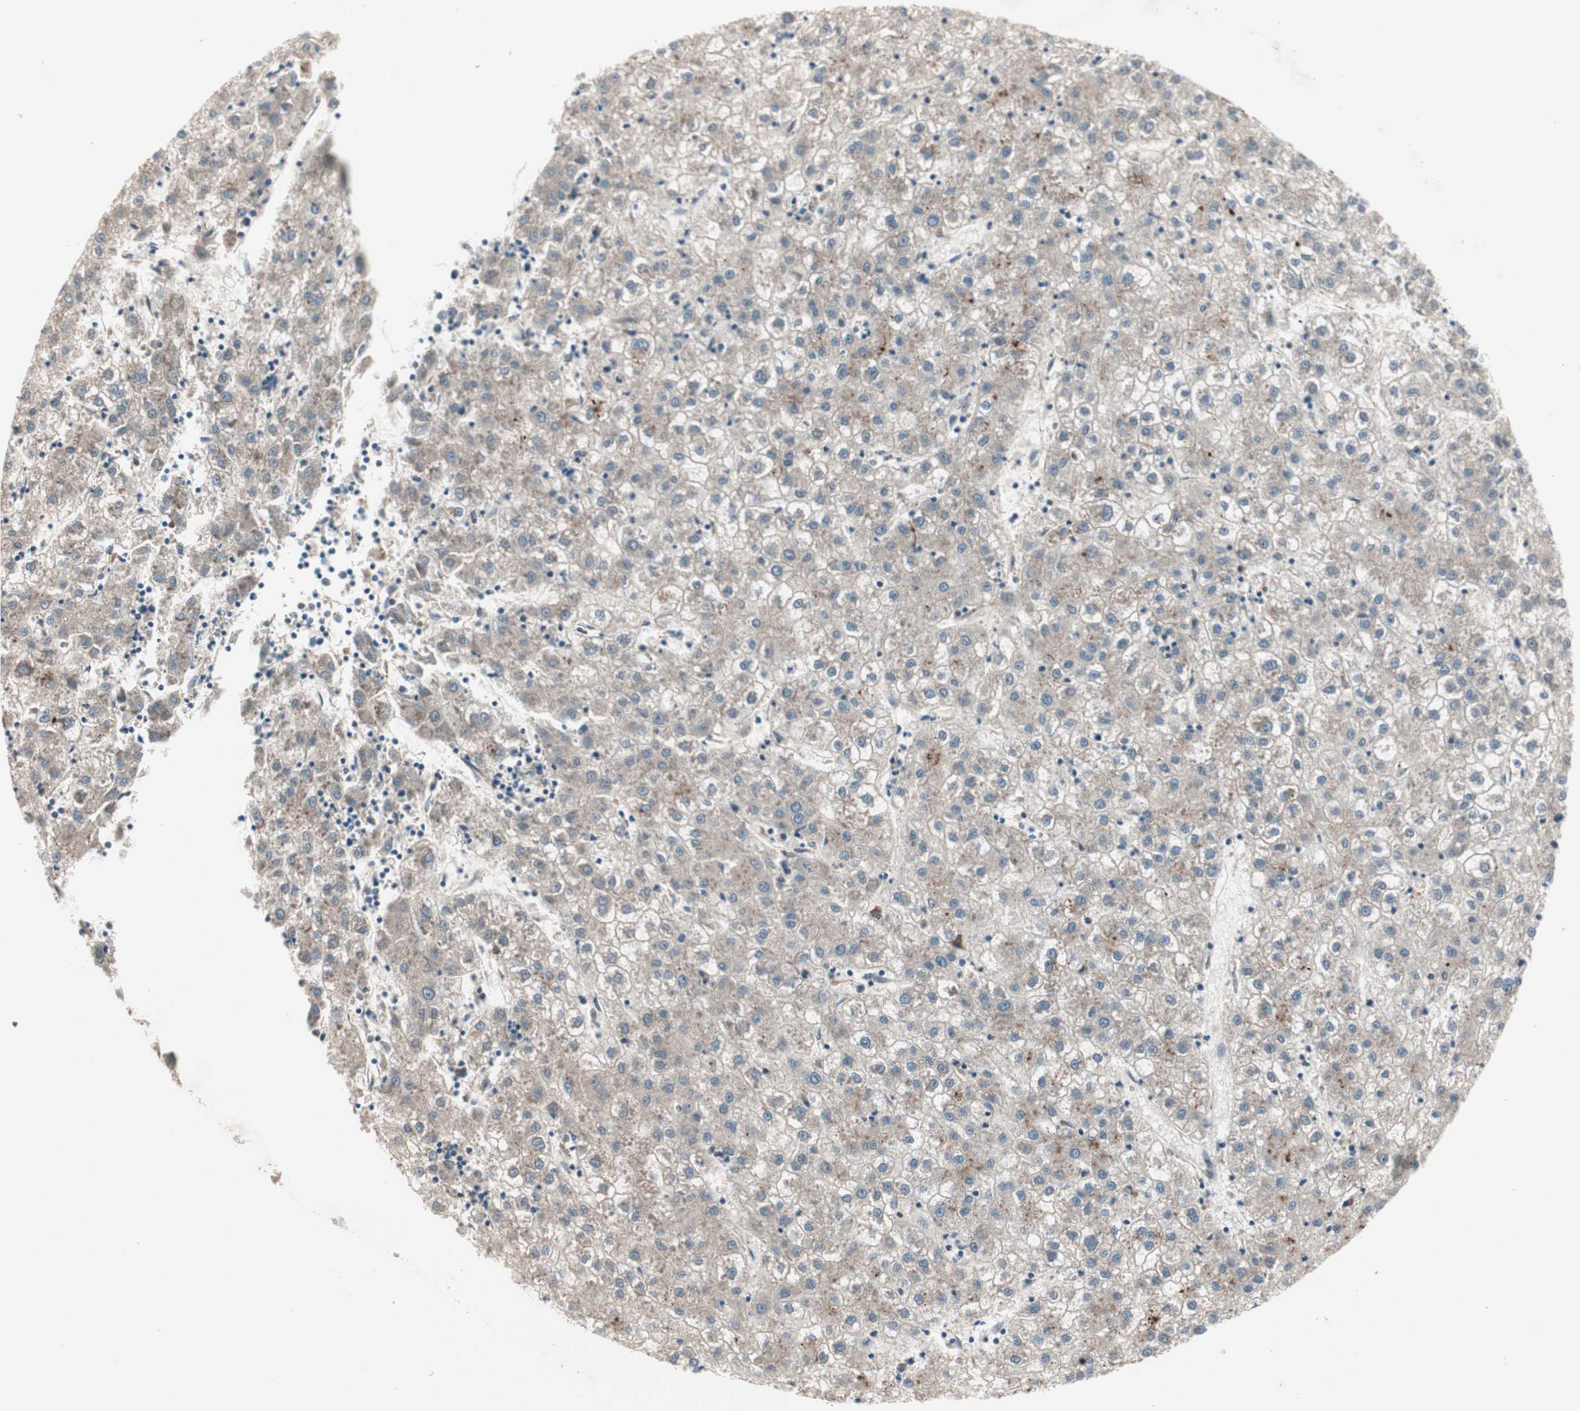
{"staining": {"intensity": "weak", "quantity": ">75%", "location": "cytoplasmic/membranous"}, "tissue": "liver cancer", "cell_type": "Tumor cells", "image_type": "cancer", "snomed": [{"axis": "morphology", "description": "Carcinoma, Hepatocellular, NOS"}, {"axis": "topography", "description": "Liver"}], "caption": "Immunohistochemical staining of human hepatocellular carcinoma (liver) reveals low levels of weak cytoplasmic/membranous protein positivity in about >75% of tumor cells.", "gene": "FGFR4", "patient": {"sex": "male", "age": 72}}